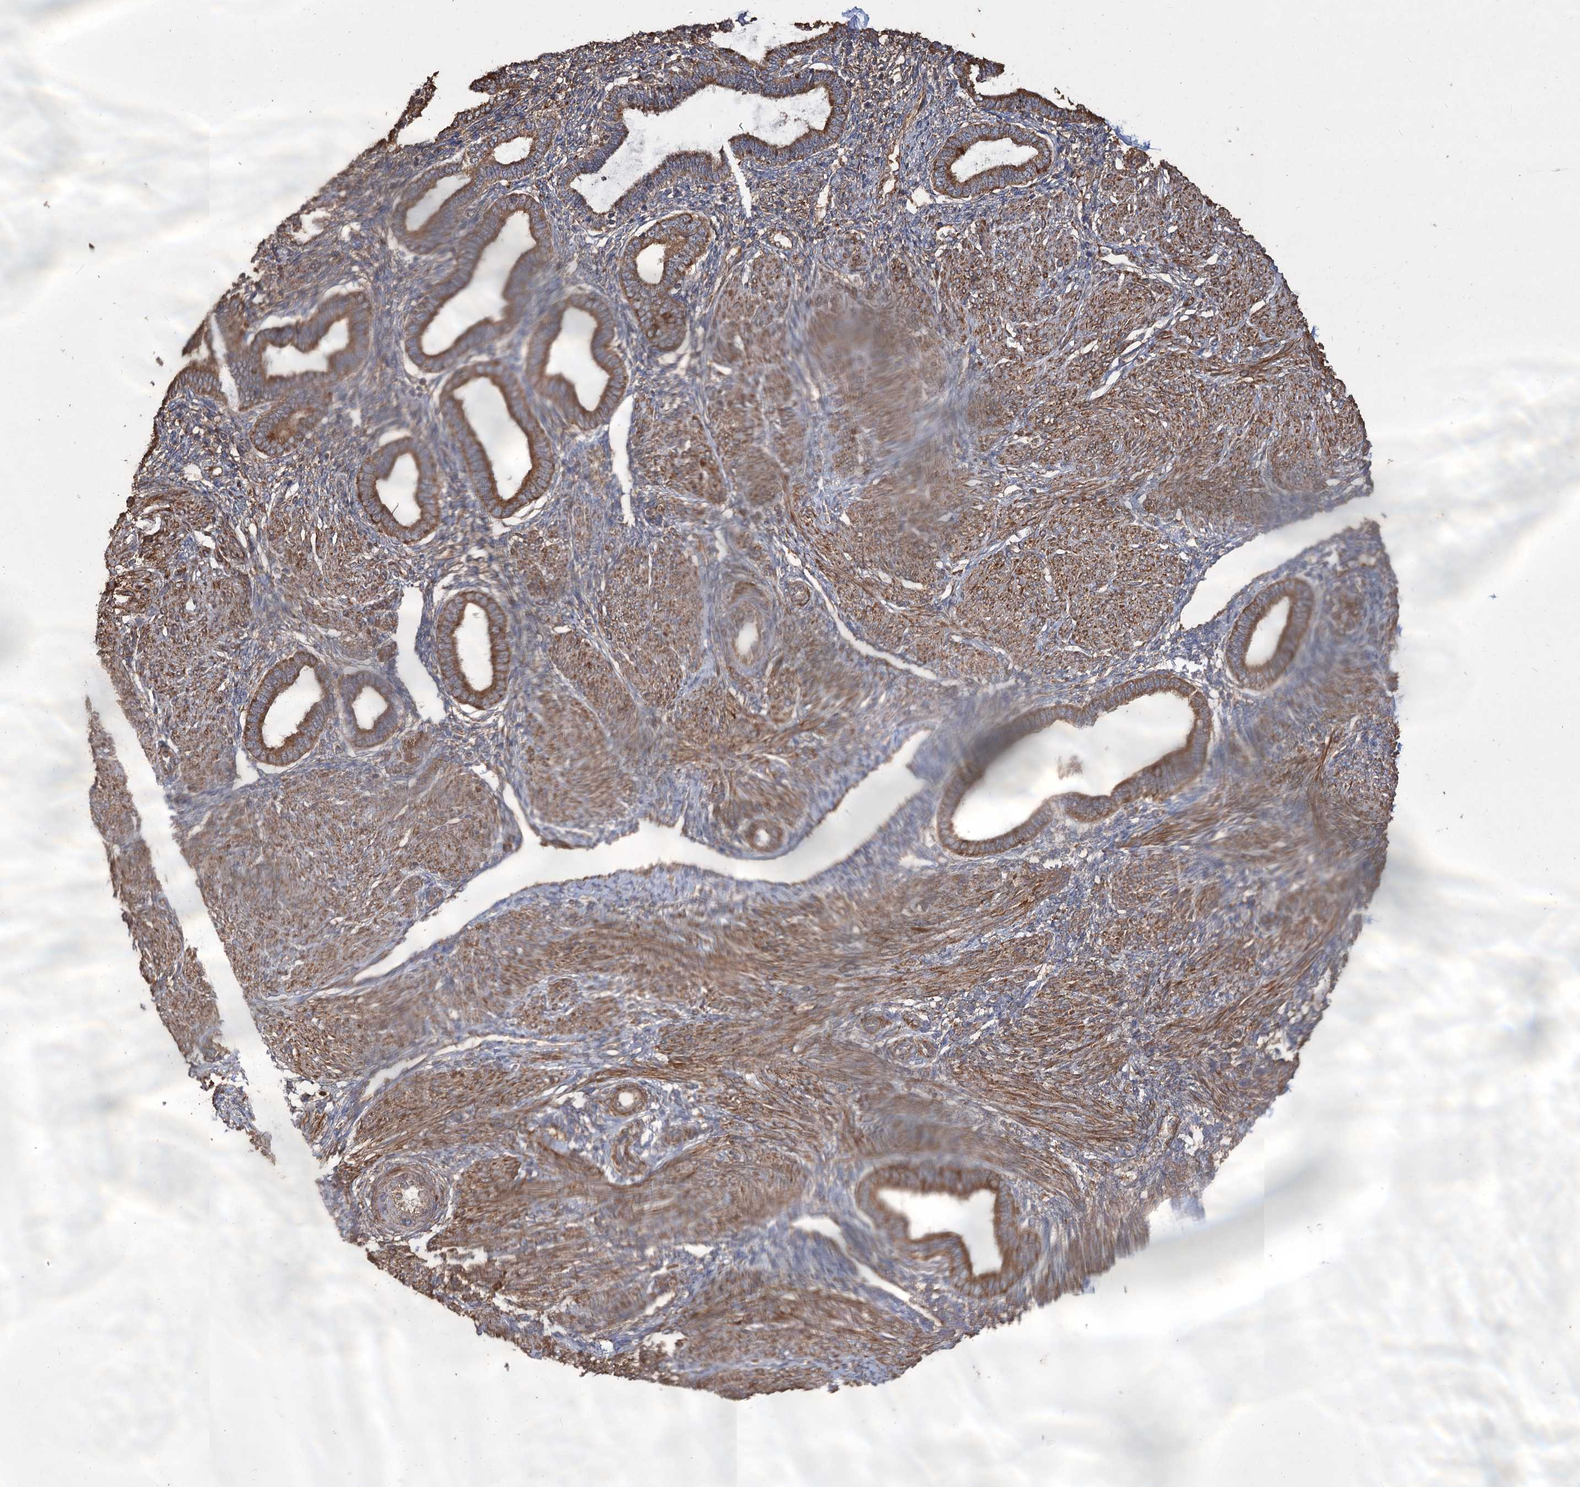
{"staining": {"intensity": "moderate", "quantity": ">75%", "location": "cytoplasmic/membranous"}, "tissue": "endometrium", "cell_type": "Cells in endometrial stroma", "image_type": "normal", "snomed": [{"axis": "morphology", "description": "Normal tissue, NOS"}, {"axis": "topography", "description": "Endometrium"}], "caption": "Moderate cytoplasmic/membranous protein positivity is identified in approximately >75% of cells in endometrial stroma in endometrium.", "gene": "PIK3C2A", "patient": {"sex": "female", "age": 53}}